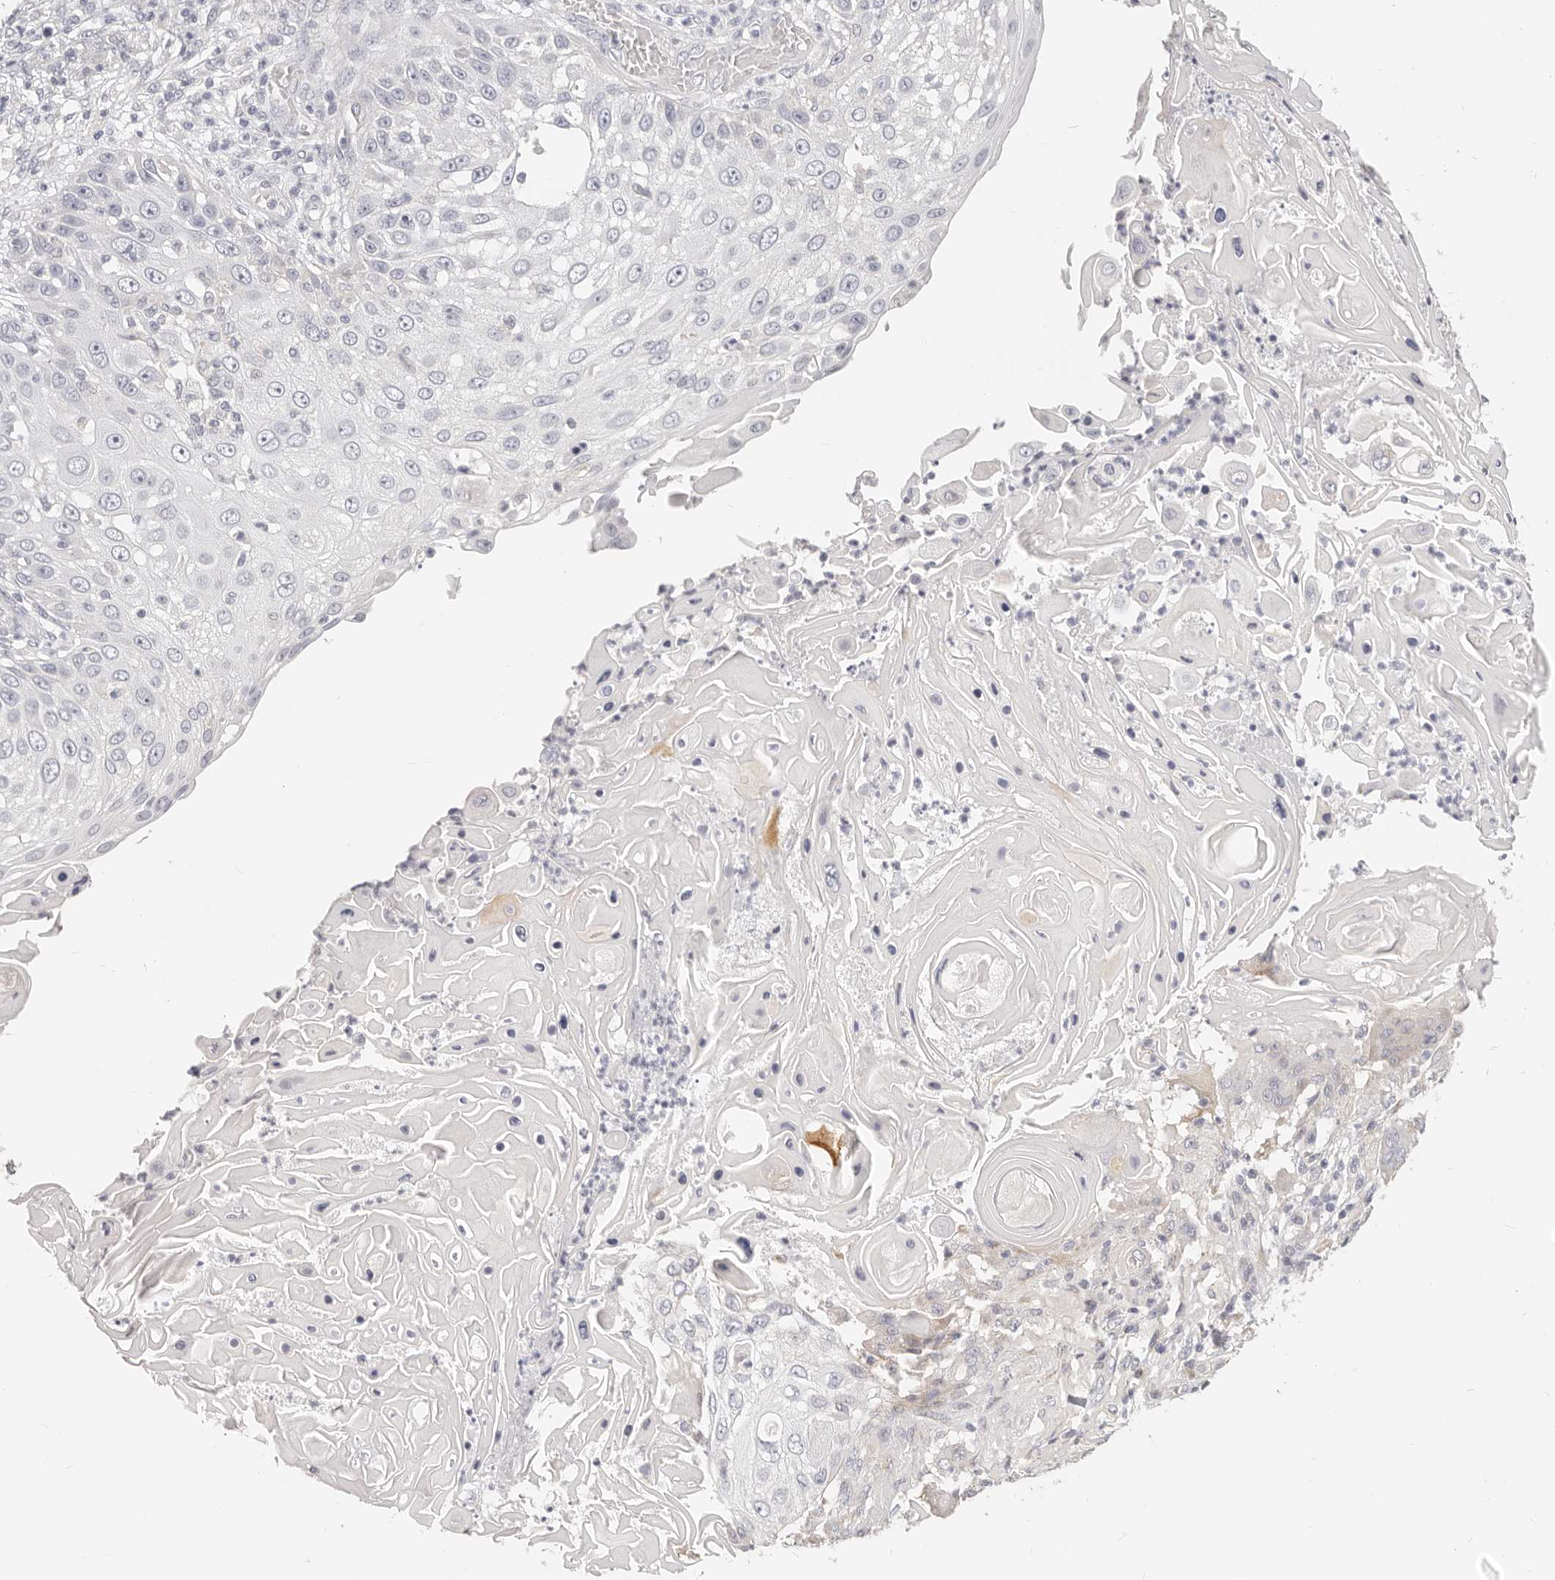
{"staining": {"intensity": "negative", "quantity": "none", "location": "none"}, "tissue": "skin cancer", "cell_type": "Tumor cells", "image_type": "cancer", "snomed": [{"axis": "morphology", "description": "Squamous cell carcinoma, NOS"}, {"axis": "topography", "description": "Skin"}], "caption": "The micrograph demonstrates no staining of tumor cells in skin squamous cell carcinoma.", "gene": "DTNBP1", "patient": {"sex": "female", "age": 44}}